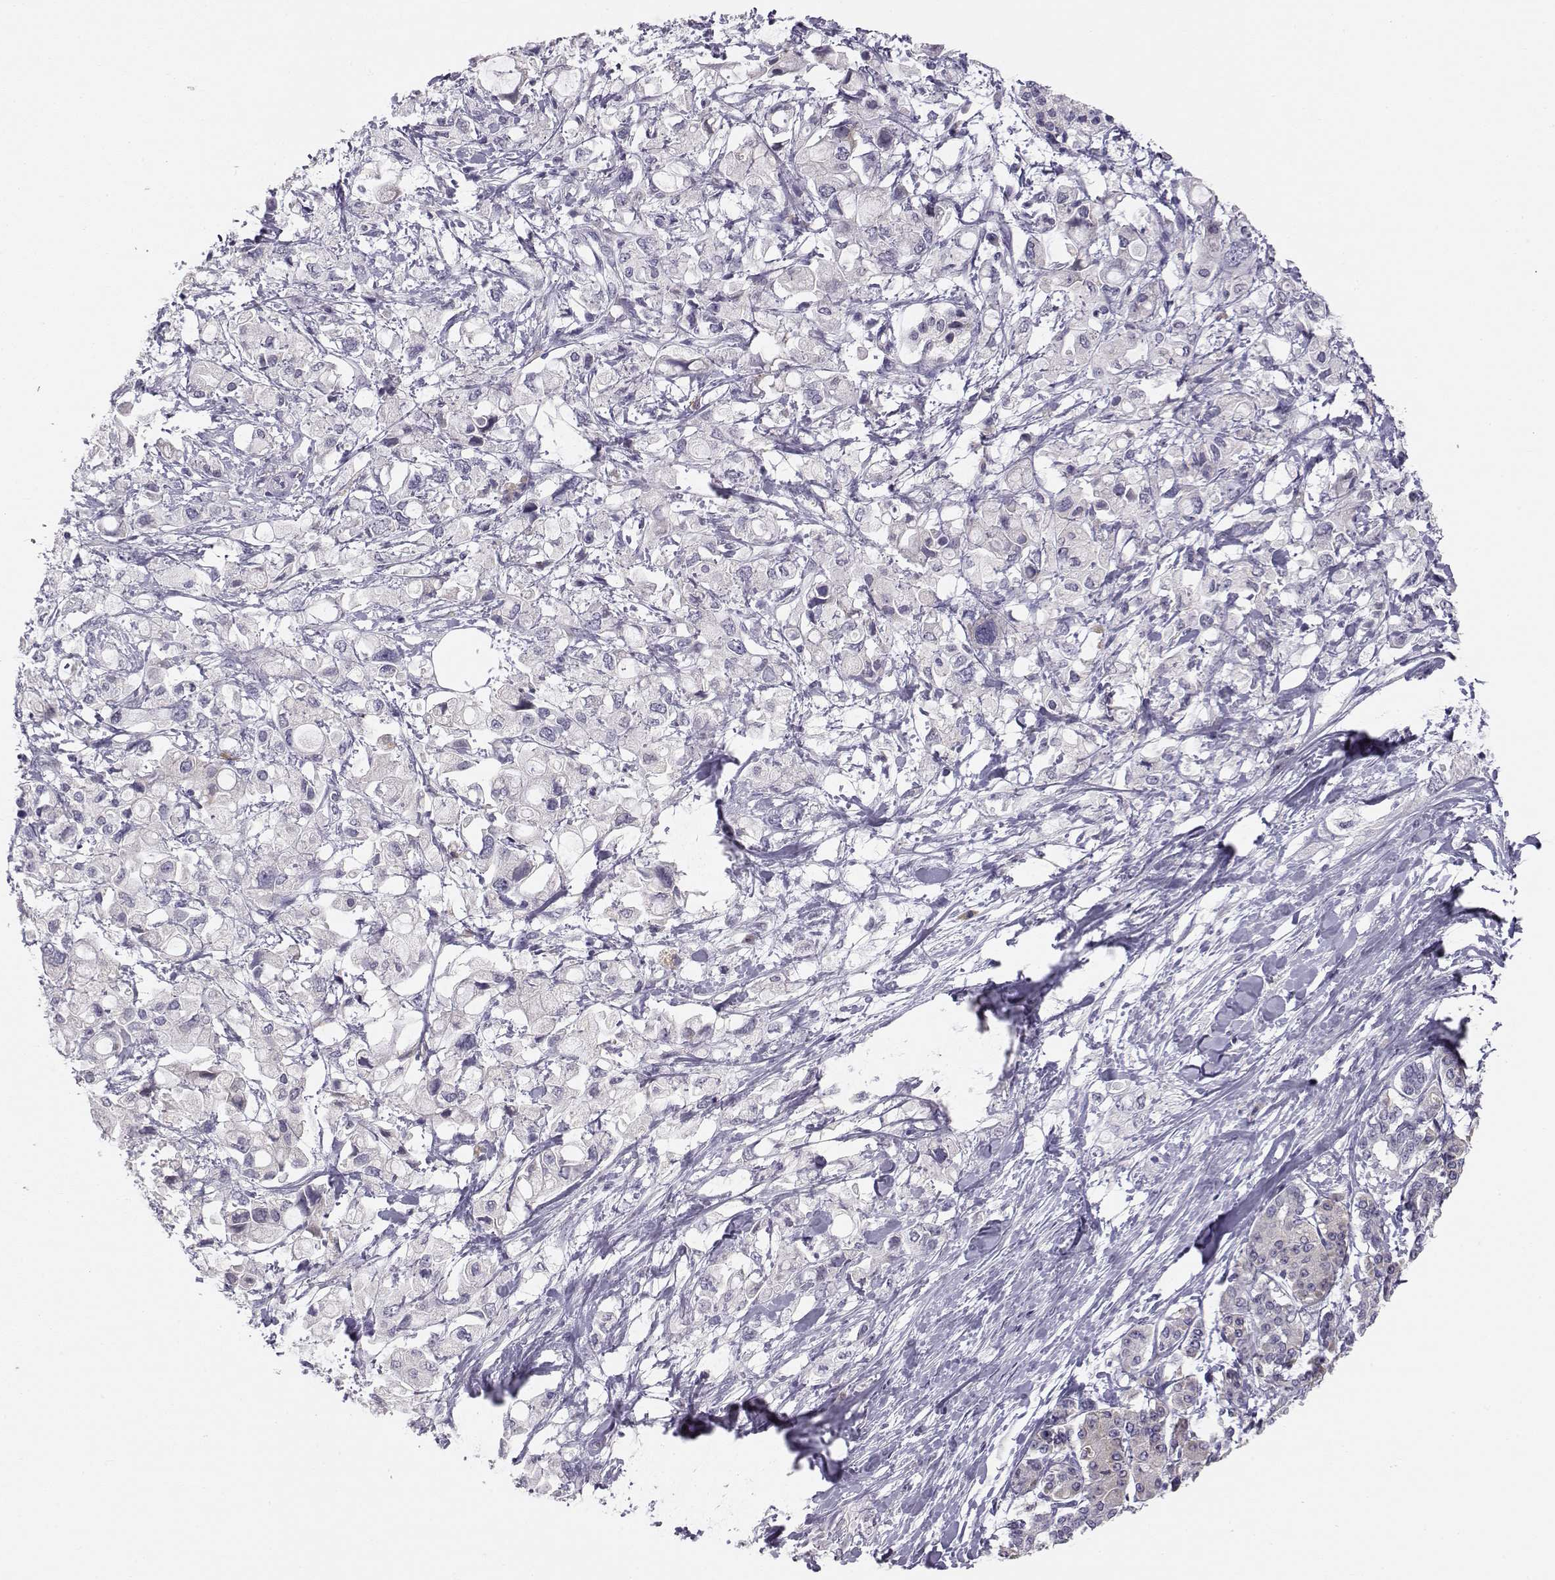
{"staining": {"intensity": "negative", "quantity": "none", "location": "none"}, "tissue": "pancreatic cancer", "cell_type": "Tumor cells", "image_type": "cancer", "snomed": [{"axis": "morphology", "description": "Adenocarcinoma, NOS"}, {"axis": "topography", "description": "Pancreas"}], "caption": "Immunohistochemistry histopathology image of adenocarcinoma (pancreatic) stained for a protein (brown), which reveals no expression in tumor cells.", "gene": "ACSL6", "patient": {"sex": "female", "age": 56}}